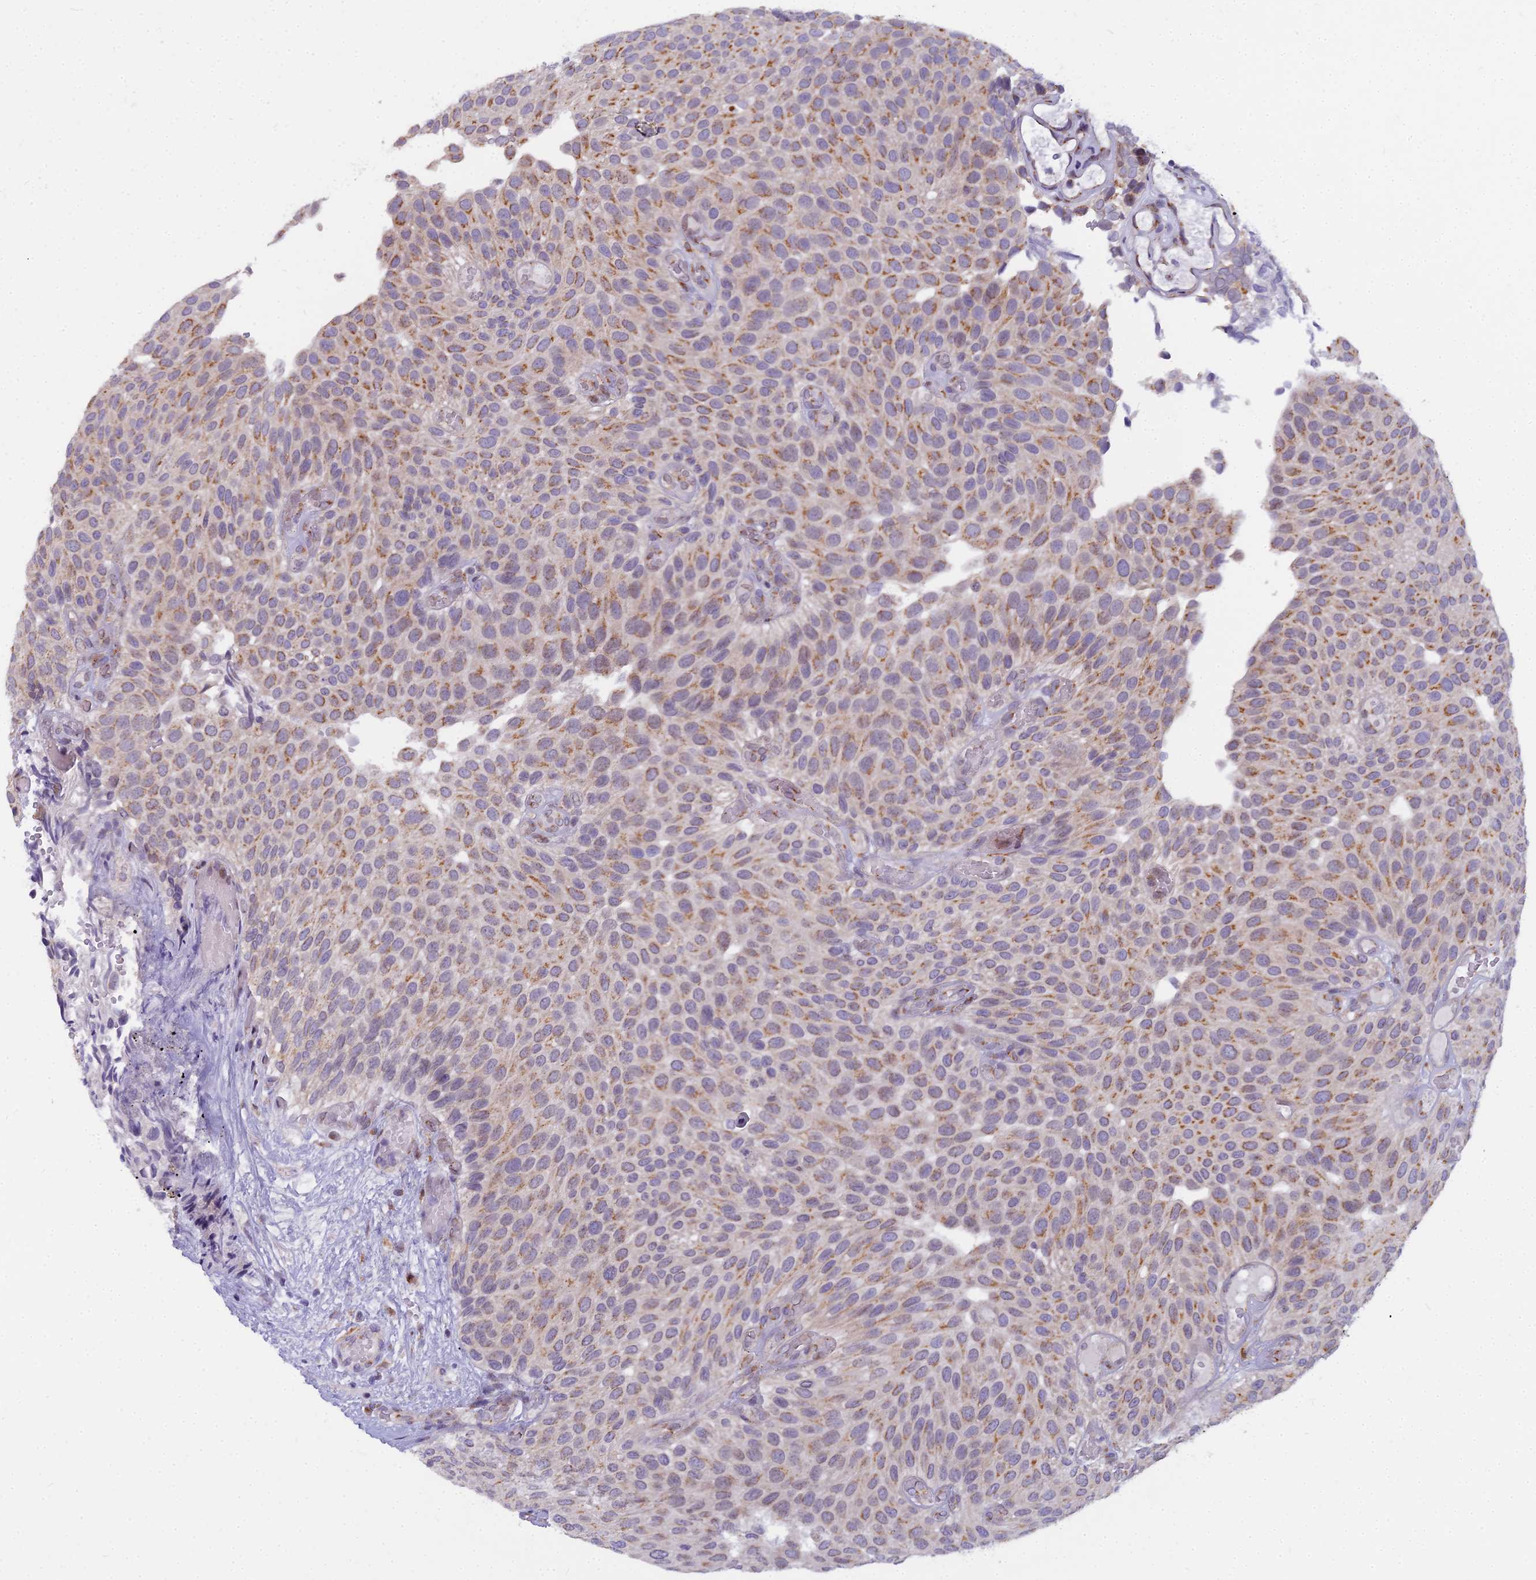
{"staining": {"intensity": "moderate", "quantity": "25%-75%", "location": "cytoplasmic/membranous"}, "tissue": "urothelial cancer", "cell_type": "Tumor cells", "image_type": "cancer", "snomed": [{"axis": "morphology", "description": "Urothelial carcinoma, Low grade"}, {"axis": "topography", "description": "Urinary bladder"}], "caption": "Moderate cytoplasmic/membranous staining for a protein is present in about 25%-75% of tumor cells of urothelial cancer using immunohistochemistry (IHC).", "gene": "WDPCP", "patient": {"sex": "male", "age": 89}}